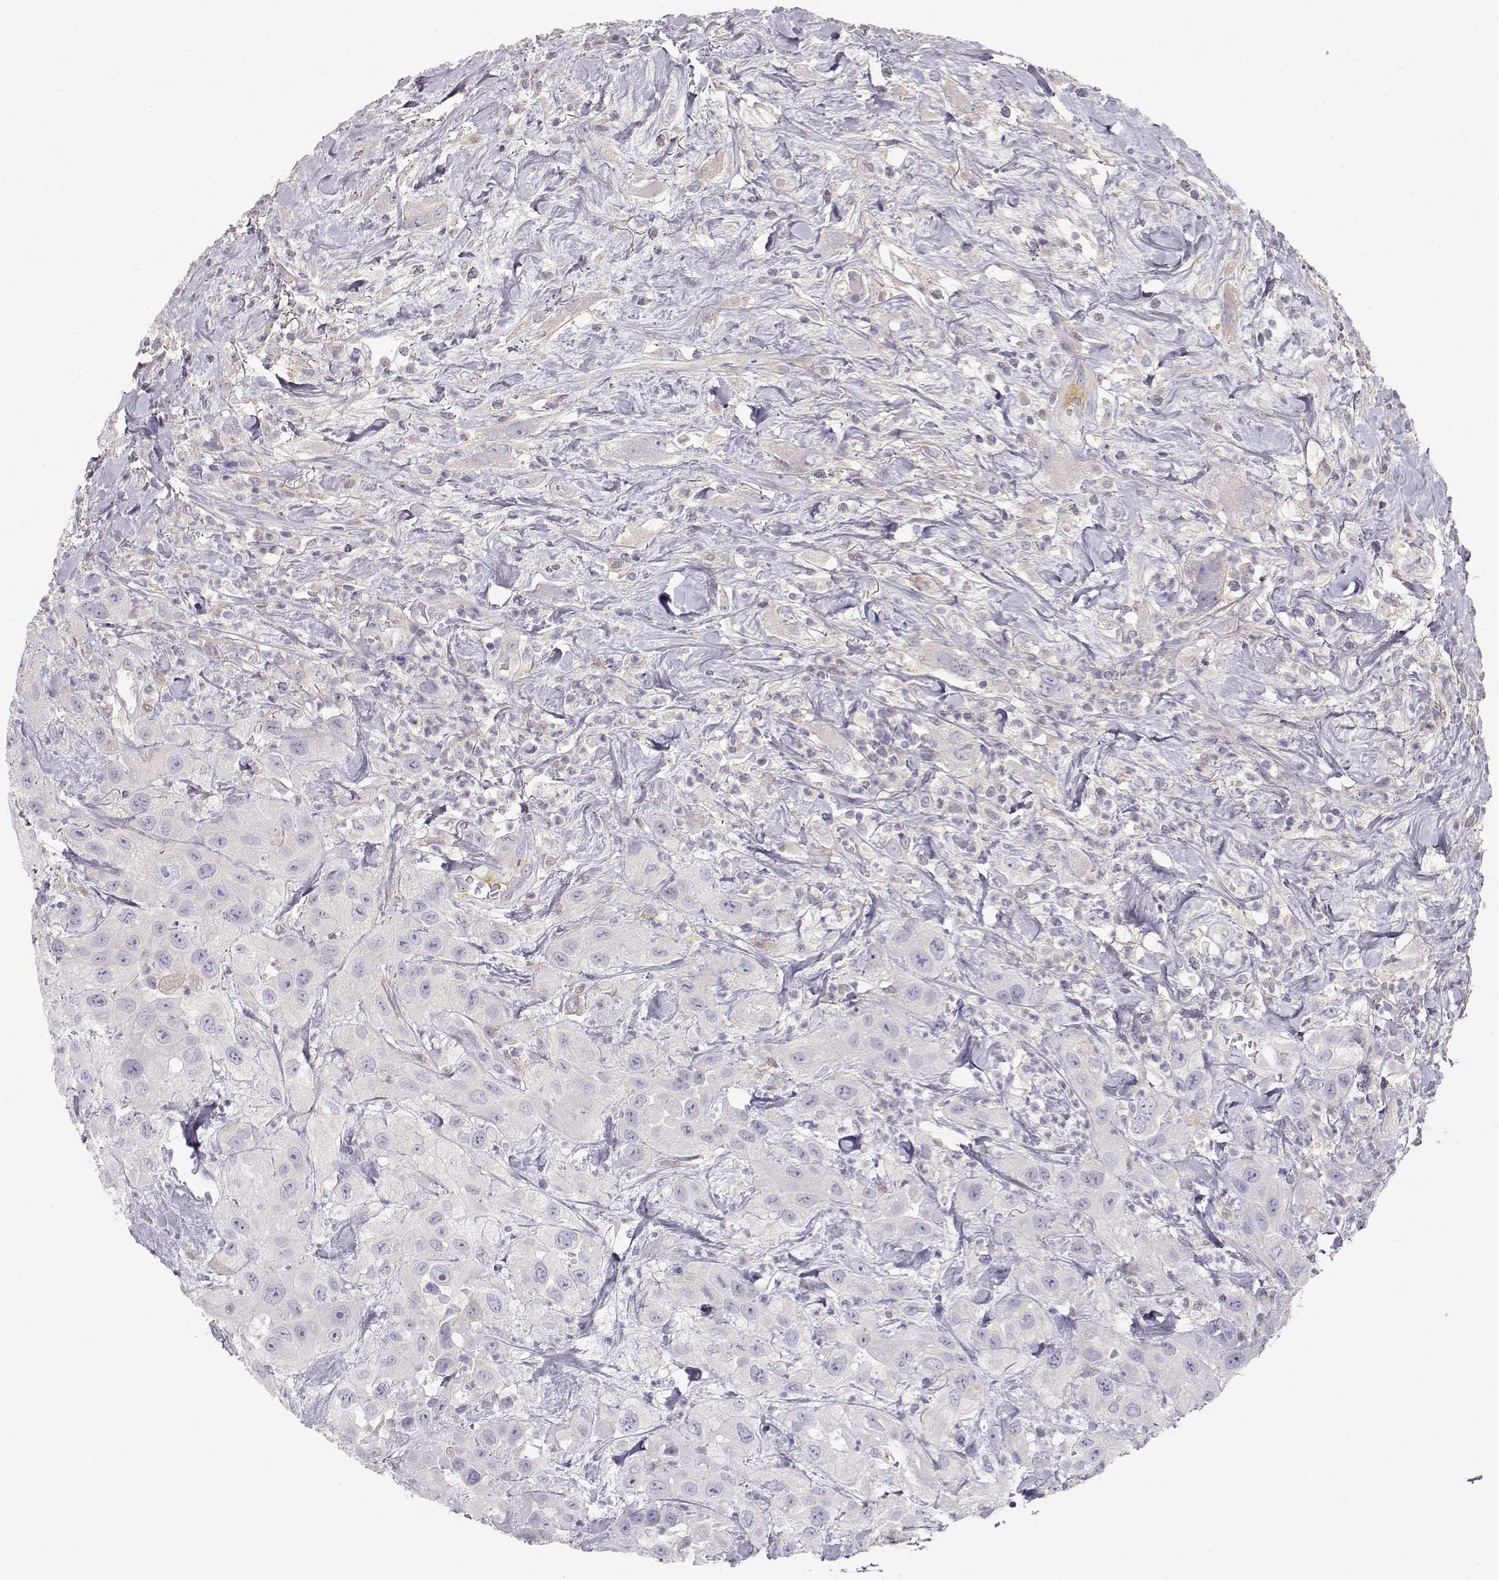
{"staining": {"intensity": "negative", "quantity": "none", "location": "none"}, "tissue": "urothelial cancer", "cell_type": "Tumor cells", "image_type": "cancer", "snomed": [{"axis": "morphology", "description": "Urothelial carcinoma, High grade"}, {"axis": "topography", "description": "Urinary bladder"}], "caption": "There is no significant positivity in tumor cells of urothelial cancer.", "gene": "SLCO6A1", "patient": {"sex": "male", "age": 79}}